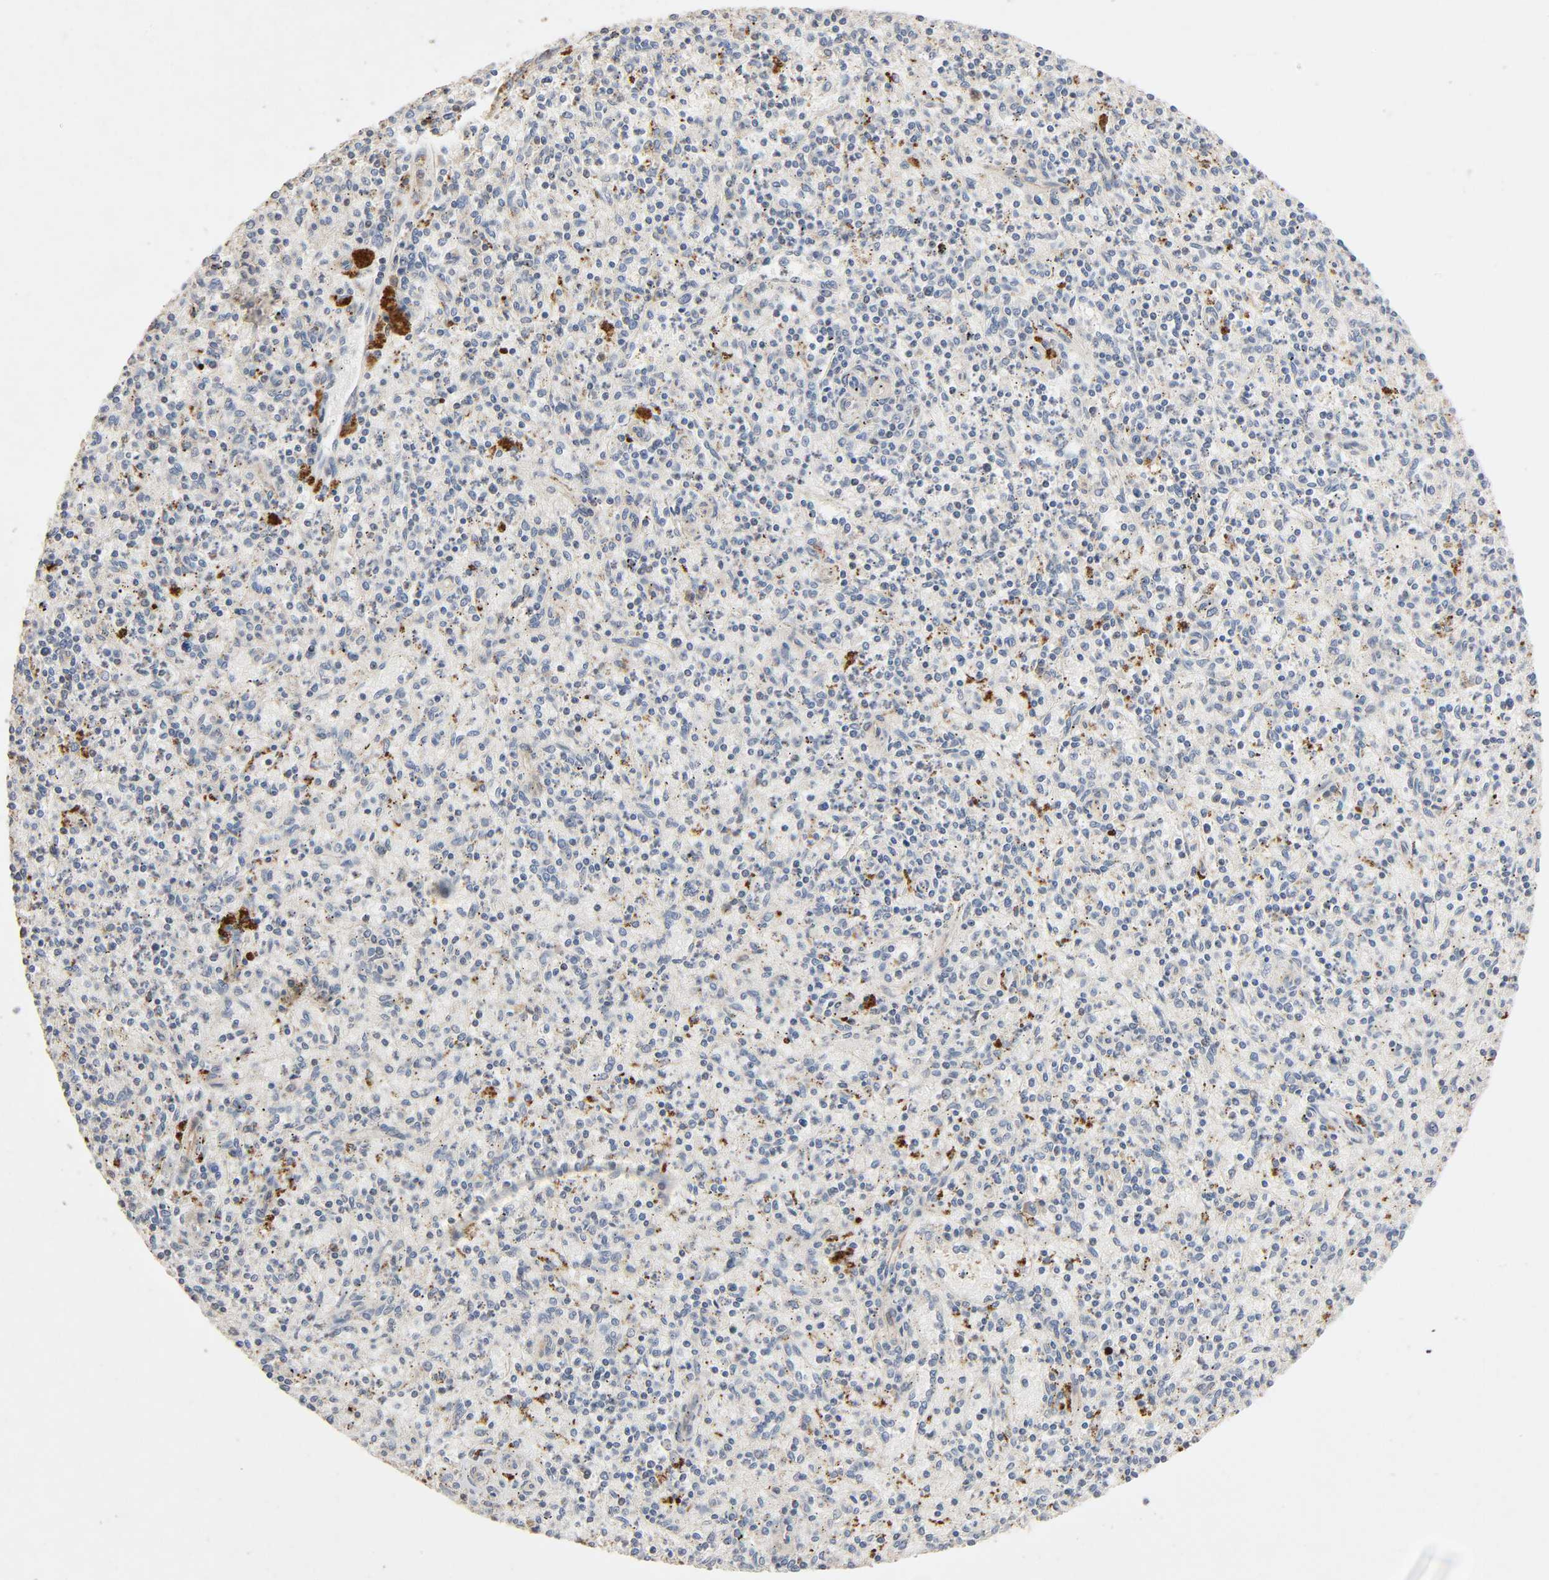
{"staining": {"intensity": "weak", "quantity": "25%-75%", "location": "cytoplasmic/membranous"}, "tissue": "spleen", "cell_type": "Cells in red pulp", "image_type": "normal", "snomed": [{"axis": "morphology", "description": "Normal tissue, NOS"}, {"axis": "topography", "description": "Spleen"}], "caption": "Protein expression analysis of normal human spleen reveals weak cytoplasmic/membranous expression in approximately 25%-75% of cells in red pulp. The staining was performed using DAB, with brown indicating positive protein expression. Nuclei are stained blue with hematoxylin.", "gene": "CDK6", "patient": {"sex": "male", "age": 72}}